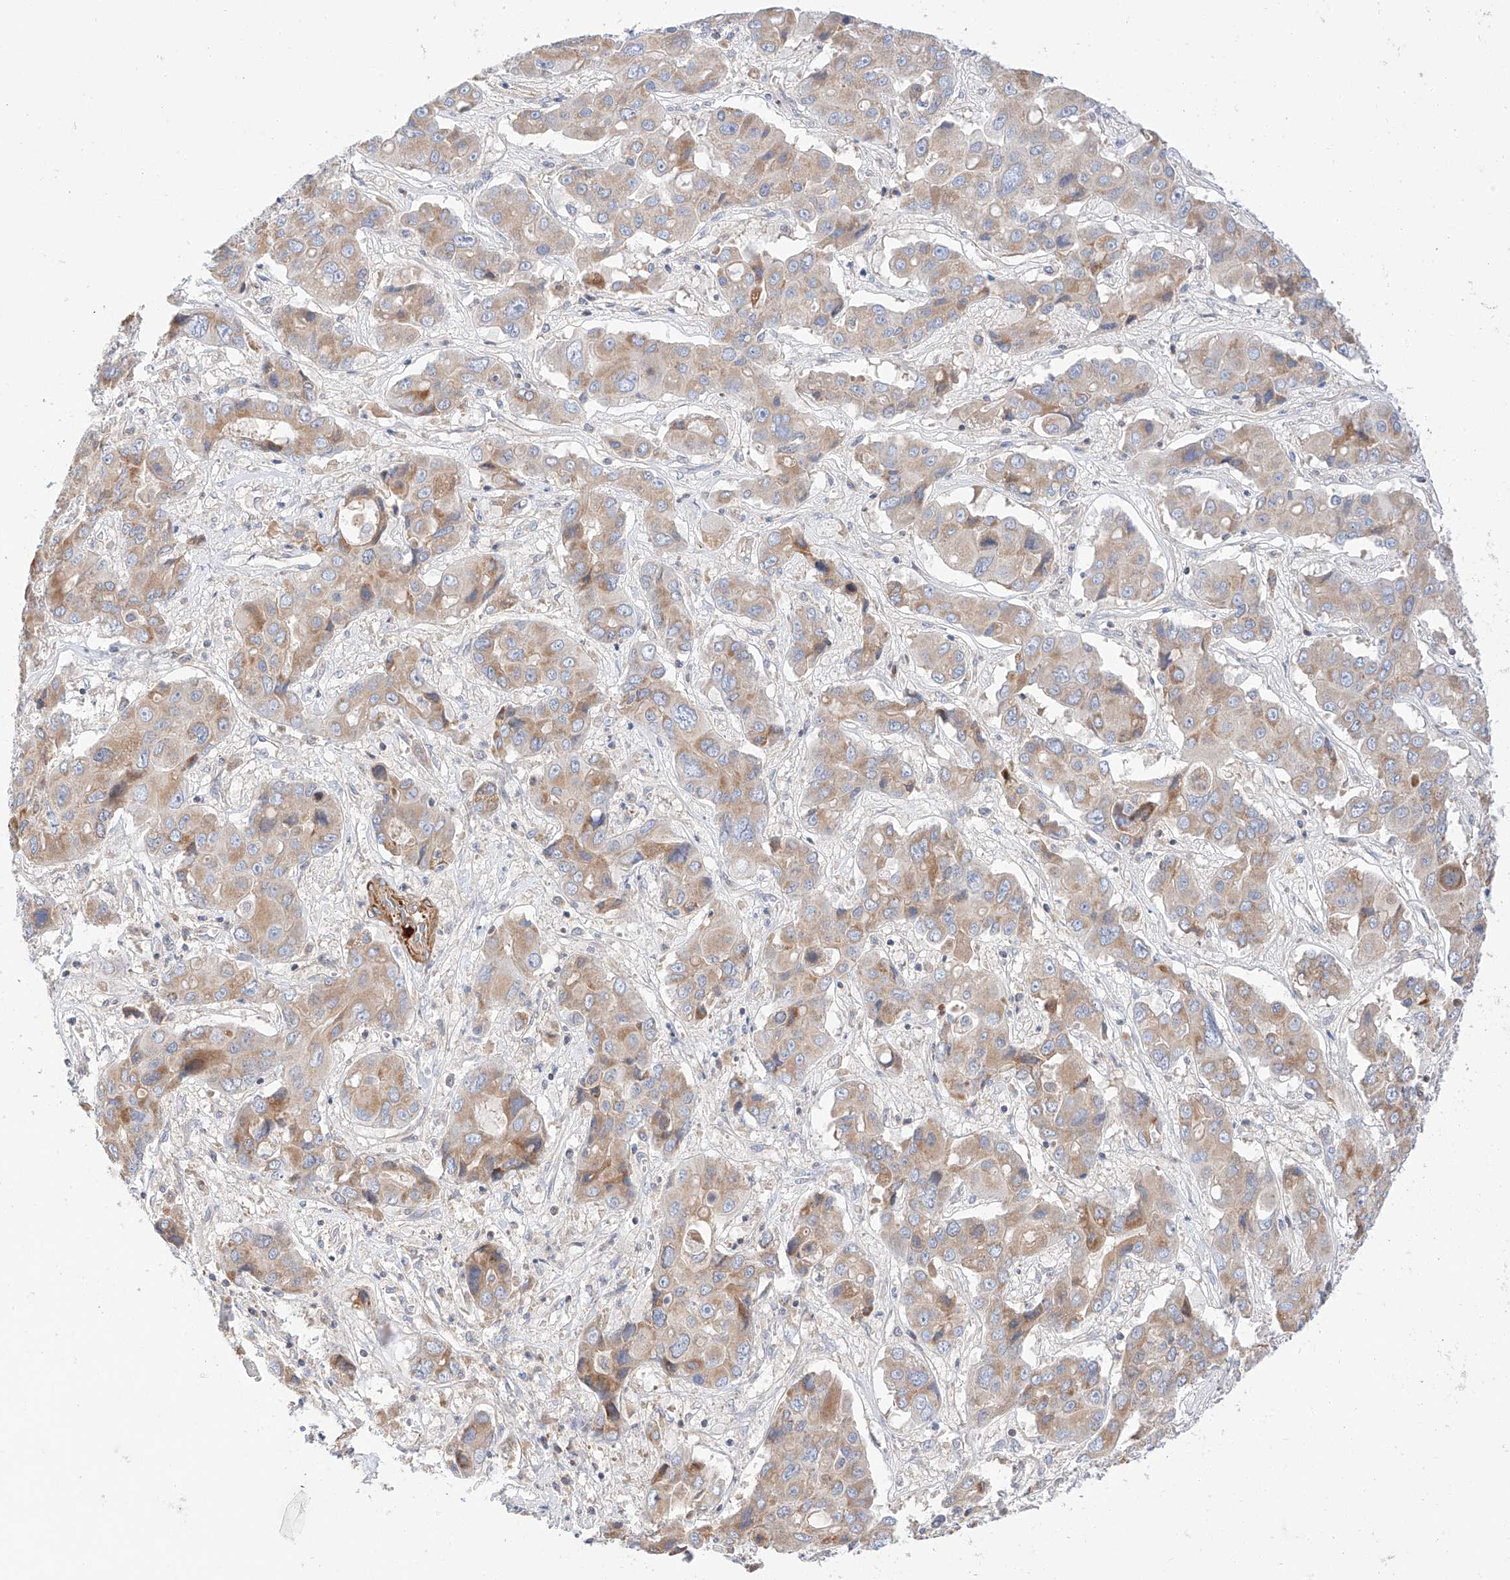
{"staining": {"intensity": "weak", "quantity": ">75%", "location": "cytoplasmic/membranous"}, "tissue": "liver cancer", "cell_type": "Tumor cells", "image_type": "cancer", "snomed": [{"axis": "morphology", "description": "Cholangiocarcinoma"}, {"axis": "topography", "description": "Liver"}], "caption": "Protein staining of liver cholangiocarcinoma tissue reveals weak cytoplasmic/membranous positivity in about >75% of tumor cells. The protein of interest is stained brown, and the nuclei are stained in blue (DAB (3,3'-diaminobenzidine) IHC with brightfield microscopy, high magnification).", "gene": "C6orf118", "patient": {"sex": "male", "age": 67}}